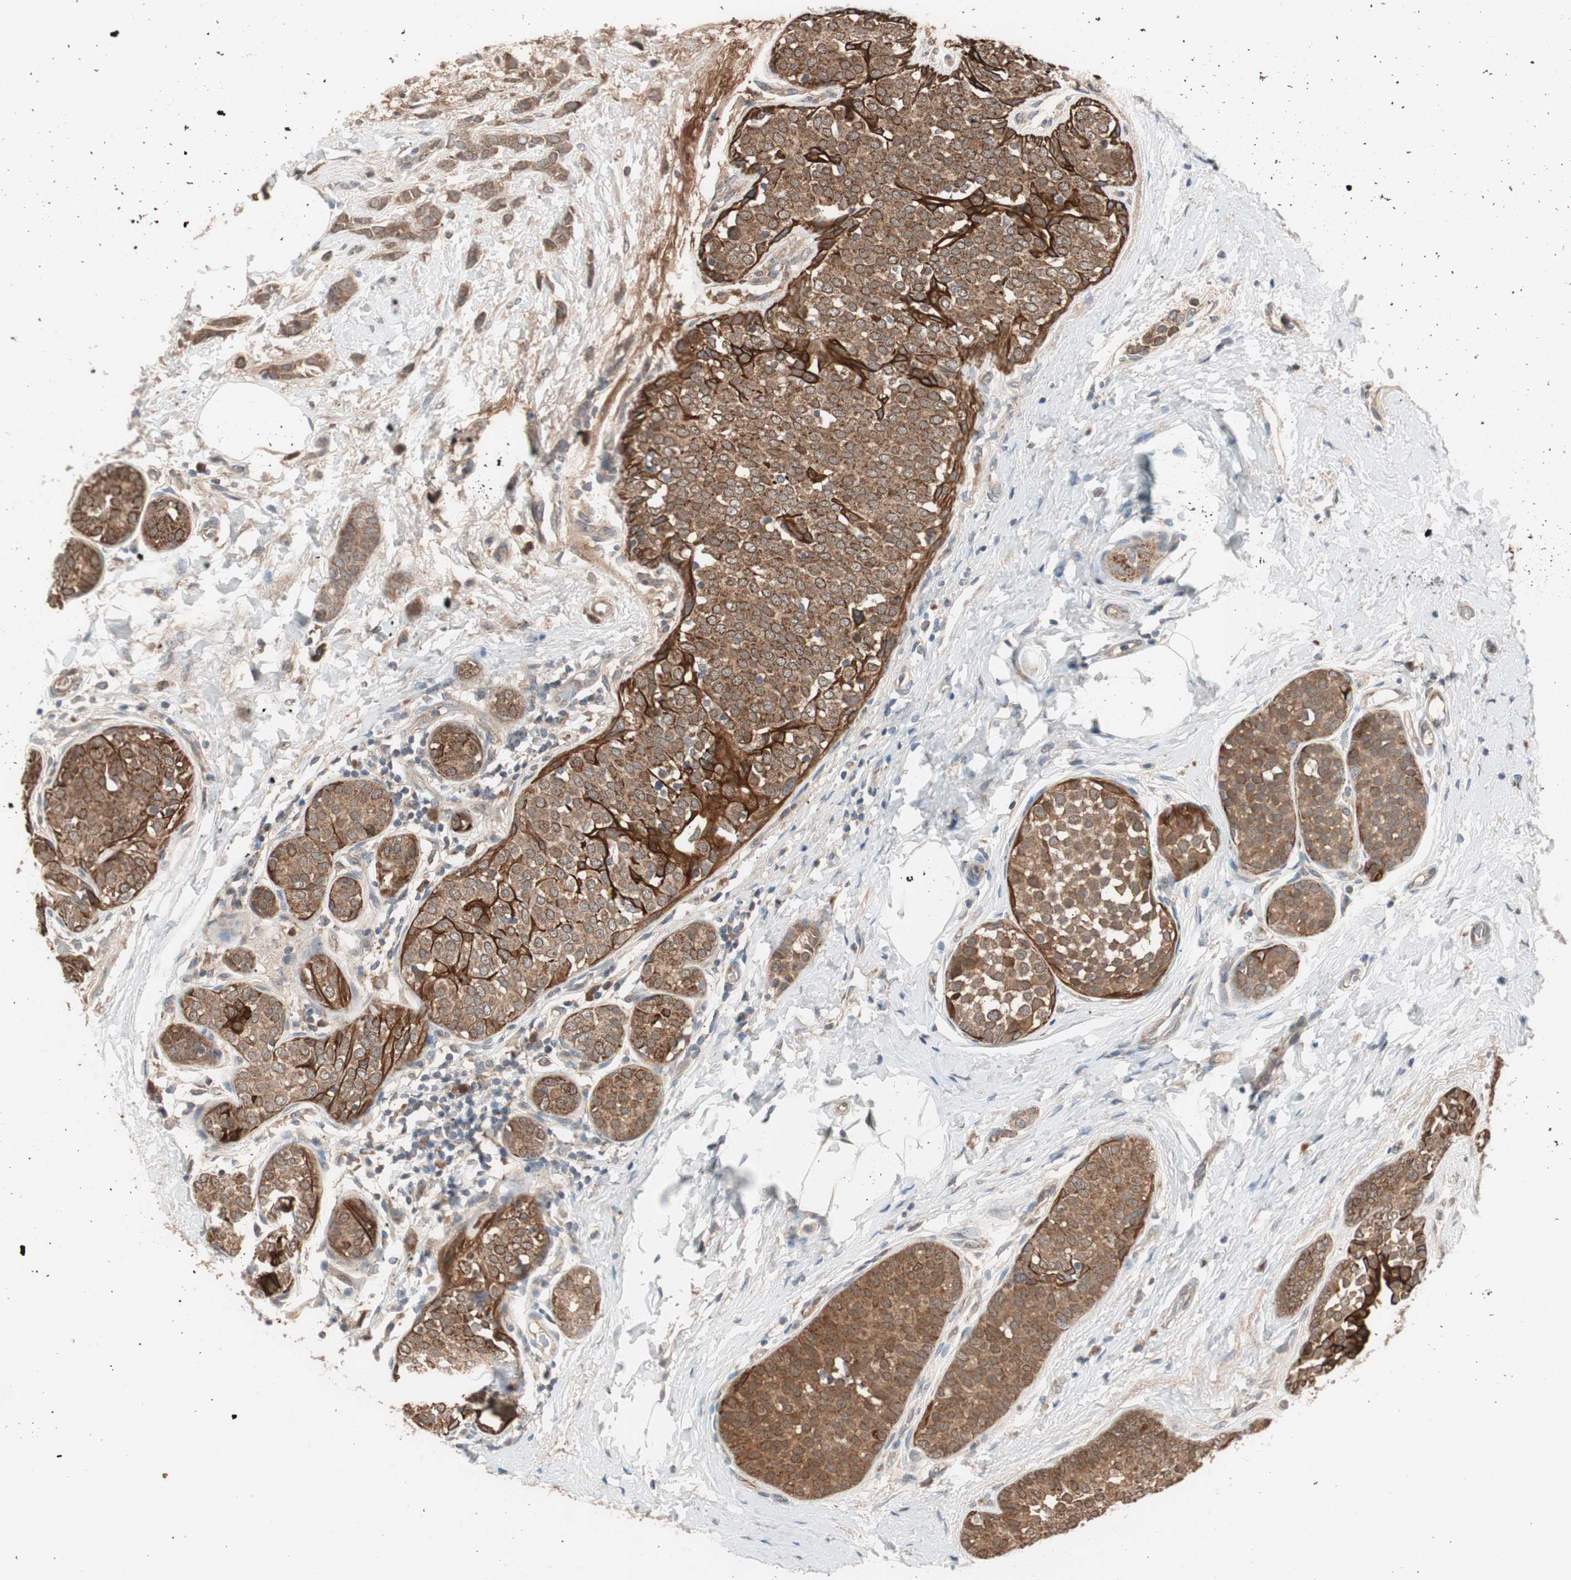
{"staining": {"intensity": "strong", "quantity": ">75%", "location": "cytoplasmic/membranous"}, "tissue": "breast cancer", "cell_type": "Tumor cells", "image_type": "cancer", "snomed": [{"axis": "morphology", "description": "Lobular carcinoma, in situ"}, {"axis": "morphology", "description": "Lobular carcinoma"}, {"axis": "topography", "description": "Breast"}], "caption": "Brown immunohistochemical staining in human breast lobular carcinoma displays strong cytoplasmic/membranous staining in about >75% of tumor cells. The protein is stained brown, and the nuclei are stained in blue (DAB IHC with brightfield microscopy, high magnification).", "gene": "HMBS", "patient": {"sex": "female", "age": 41}}